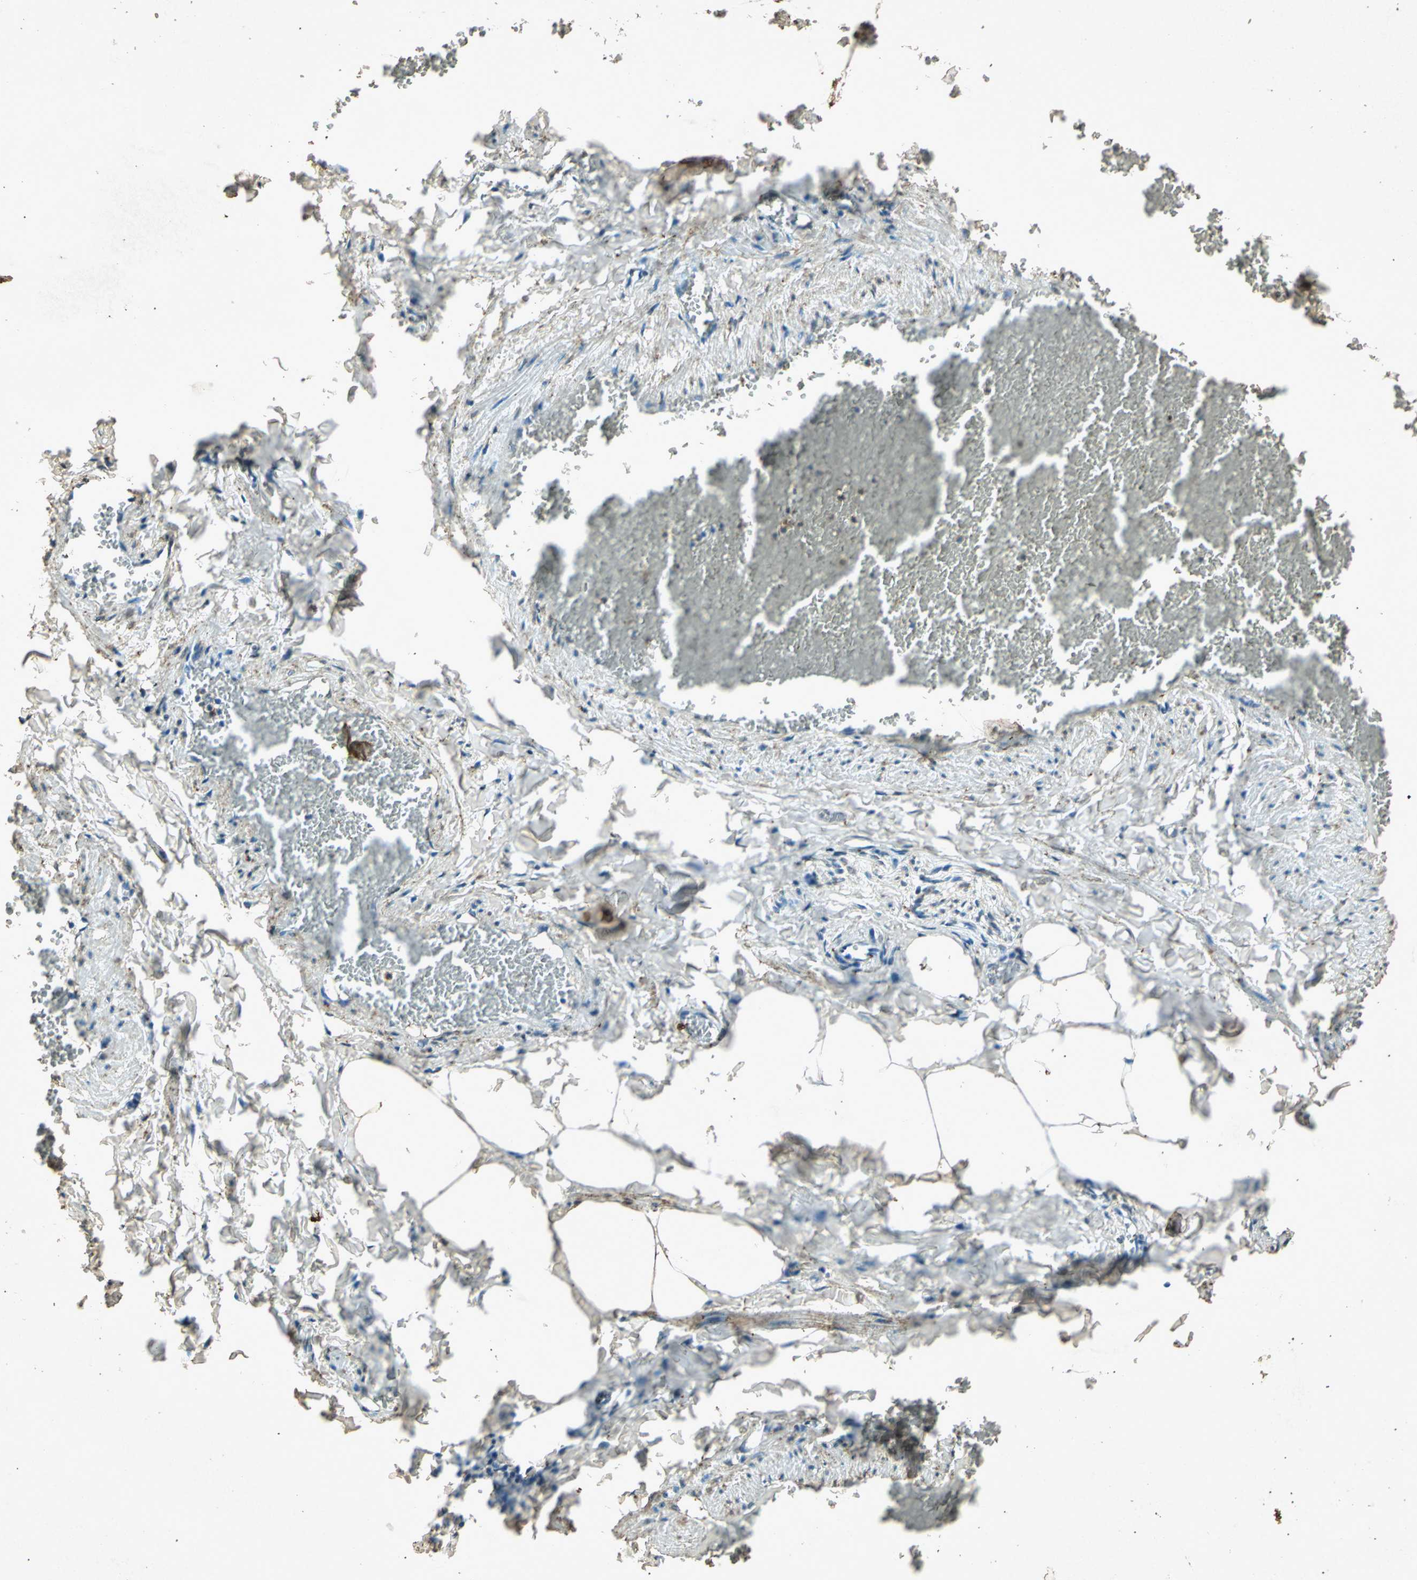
{"staining": {"intensity": "weak", "quantity": ">75%", "location": "cytoplasmic/membranous"}, "tissue": "adipose tissue", "cell_type": "Adipocytes", "image_type": "normal", "snomed": [{"axis": "morphology", "description": "Normal tissue, NOS"}, {"axis": "topography", "description": "Vascular tissue"}], "caption": "About >75% of adipocytes in benign adipose tissue demonstrate weak cytoplasmic/membranous protein expression as visualized by brown immunohistochemical staining.", "gene": "PSEN1", "patient": {"sex": "male", "age": 41}}